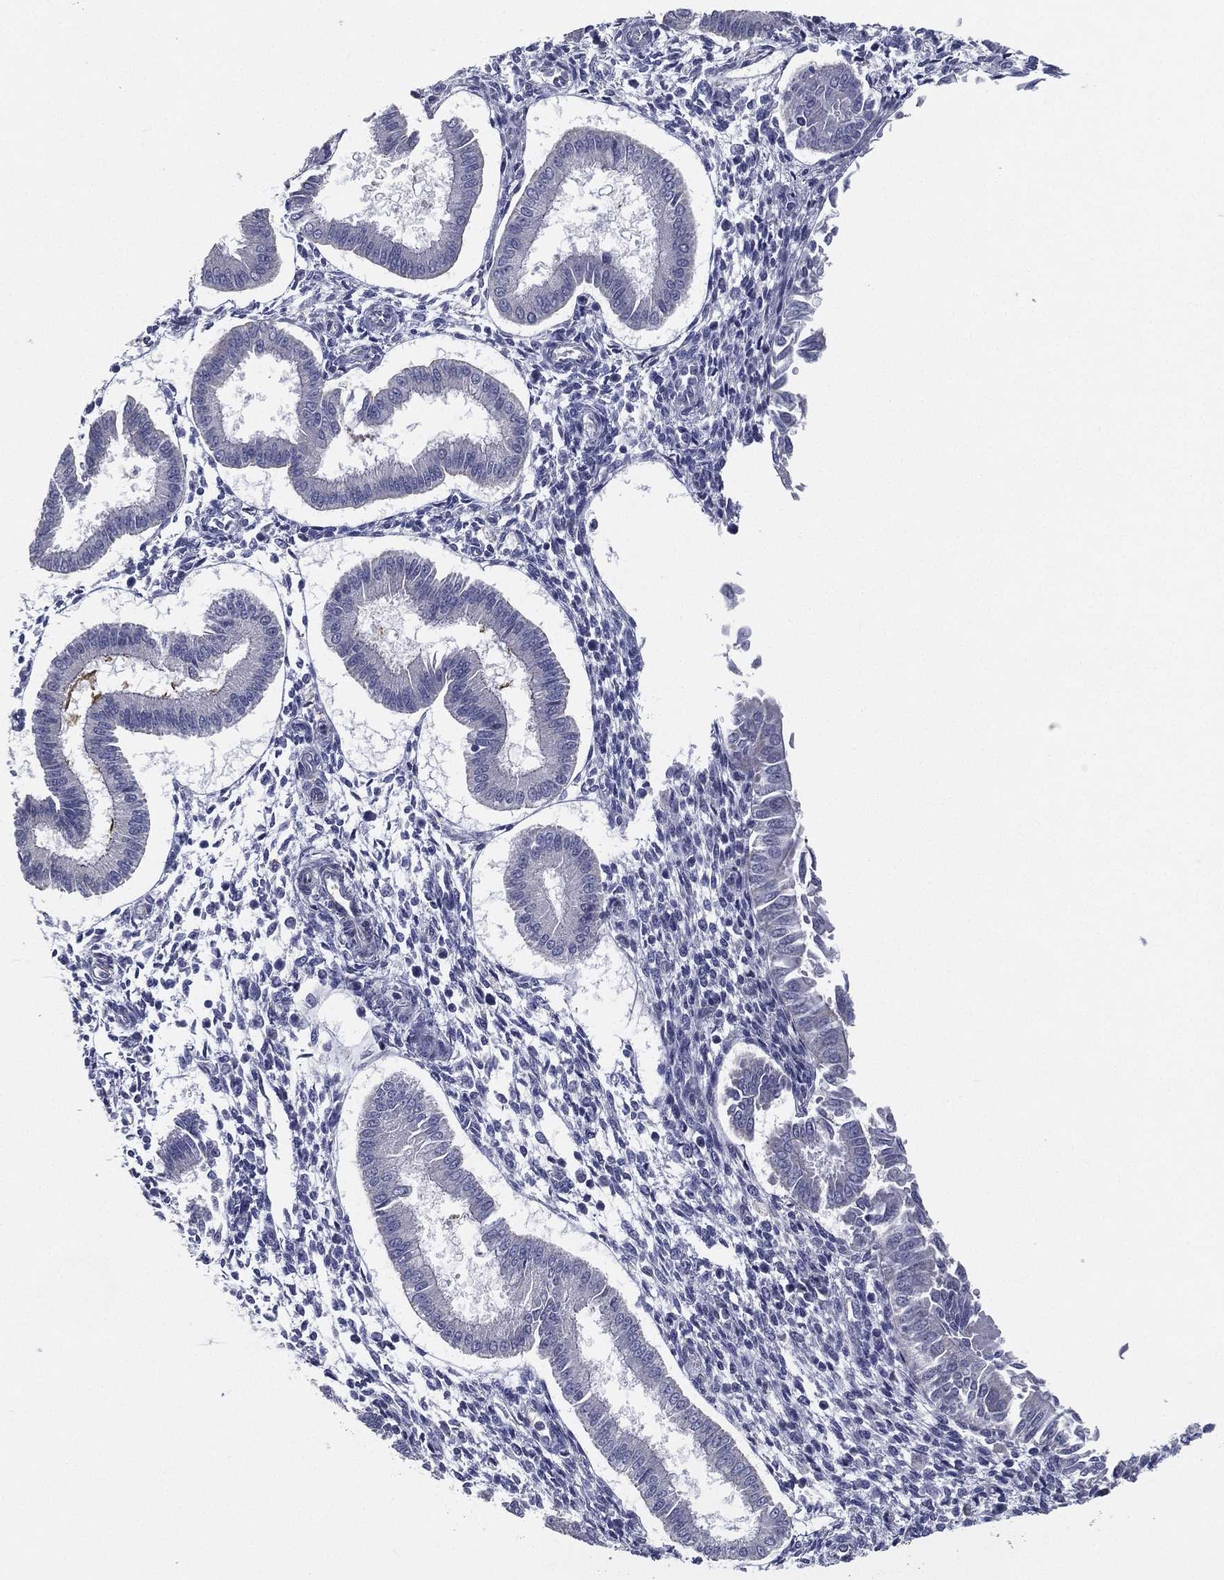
{"staining": {"intensity": "negative", "quantity": "none", "location": "none"}, "tissue": "endometrium", "cell_type": "Cells in endometrial stroma", "image_type": "normal", "snomed": [{"axis": "morphology", "description": "Normal tissue, NOS"}, {"axis": "topography", "description": "Endometrium"}], "caption": "DAB immunohistochemical staining of unremarkable human endometrium demonstrates no significant expression in cells in endometrial stroma. The staining is performed using DAB brown chromogen with nuclei counter-stained in using hematoxylin.", "gene": "LRRC56", "patient": {"sex": "female", "age": 43}}